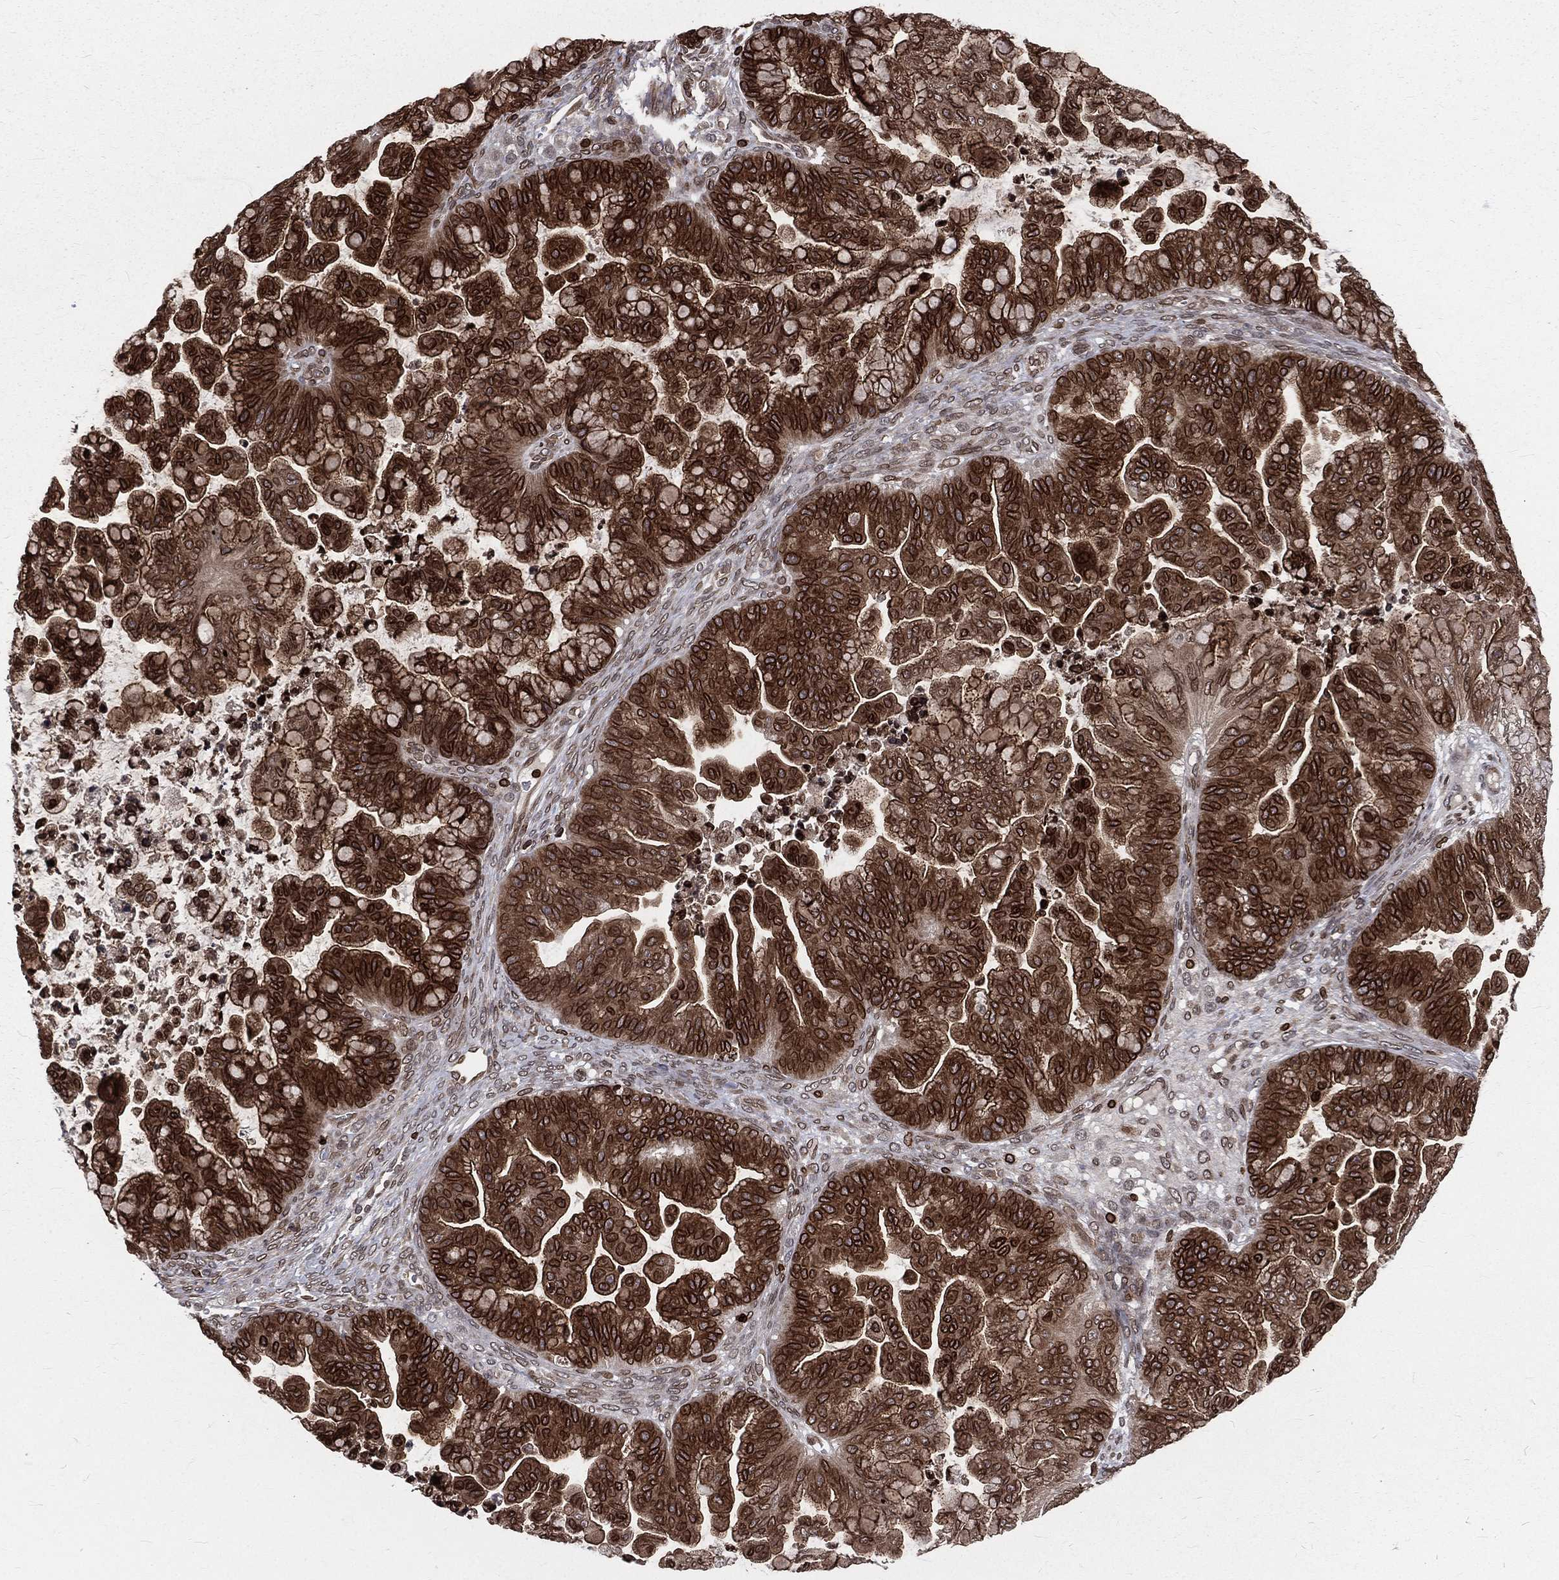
{"staining": {"intensity": "strong", "quantity": ">75%", "location": "cytoplasmic/membranous,nuclear"}, "tissue": "ovarian cancer", "cell_type": "Tumor cells", "image_type": "cancer", "snomed": [{"axis": "morphology", "description": "Cystadenocarcinoma, mucinous, NOS"}, {"axis": "topography", "description": "Ovary"}], "caption": "A histopathology image showing strong cytoplasmic/membranous and nuclear expression in approximately >75% of tumor cells in ovarian mucinous cystadenocarcinoma, as visualized by brown immunohistochemical staining.", "gene": "LBR", "patient": {"sex": "female", "age": 67}}